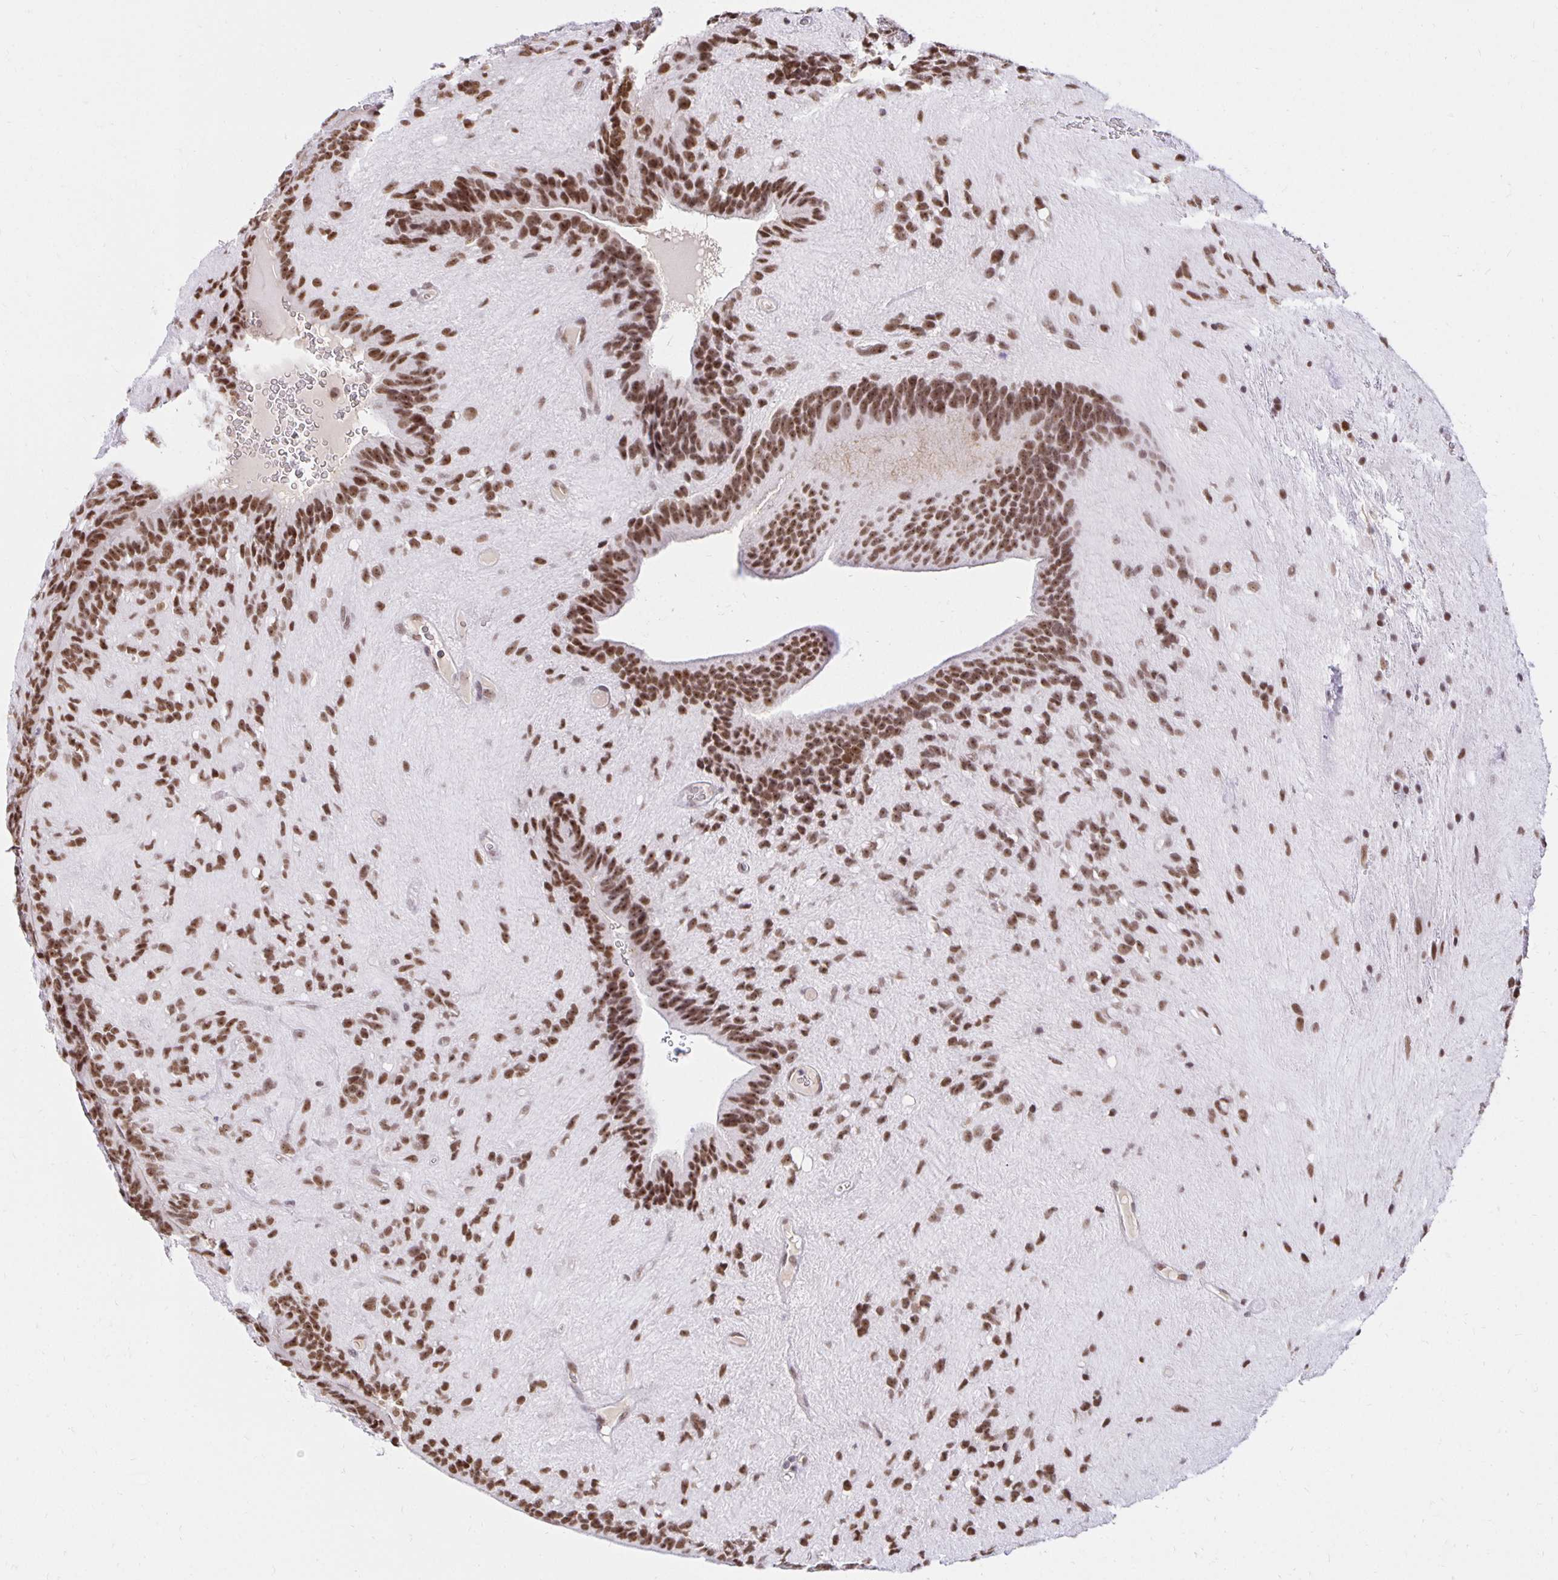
{"staining": {"intensity": "strong", "quantity": ">75%", "location": "nuclear"}, "tissue": "glioma", "cell_type": "Tumor cells", "image_type": "cancer", "snomed": [{"axis": "morphology", "description": "Glioma, malignant, Low grade"}, {"axis": "topography", "description": "Brain"}], "caption": "The photomicrograph reveals staining of glioma, revealing strong nuclear protein positivity (brown color) within tumor cells.", "gene": "ZNF579", "patient": {"sex": "male", "age": 31}}